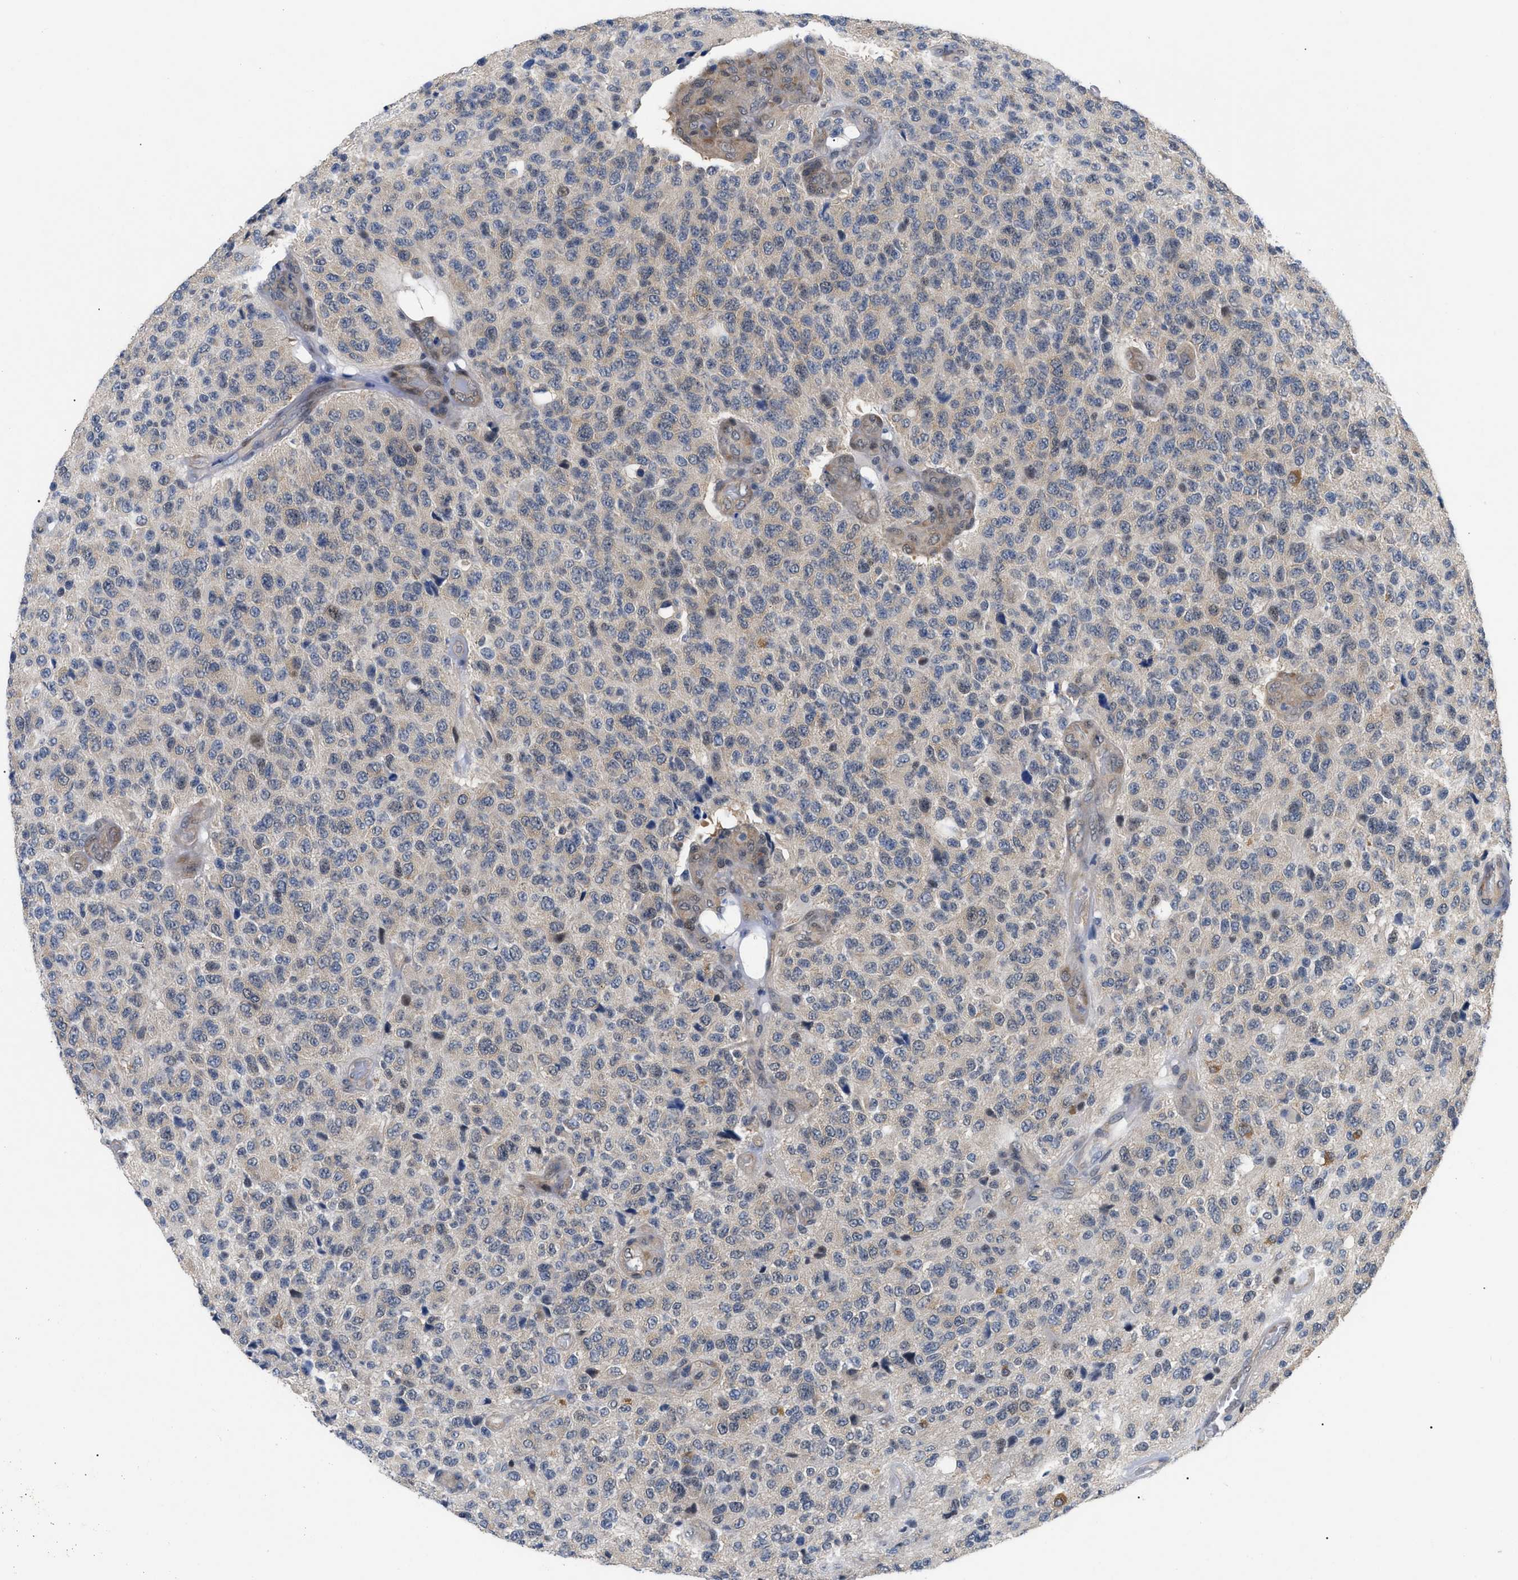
{"staining": {"intensity": "negative", "quantity": "none", "location": "none"}, "tissue": "glioma", "cell_type": "Tumor cells", "image_type": "cancer", "snomed": [{"axis": "morphology", "description": "Glioma, malignant, High grade"}, {"axis": "topography", "description": "pancreas cauda"}], "caption": "Human malignant glioma (high-grade) stained for a protein using immunohistochemistry shows no positivity in tumor cells.", "gene": "GARRE1", "patient": {"sex": "male", "age": 60}}